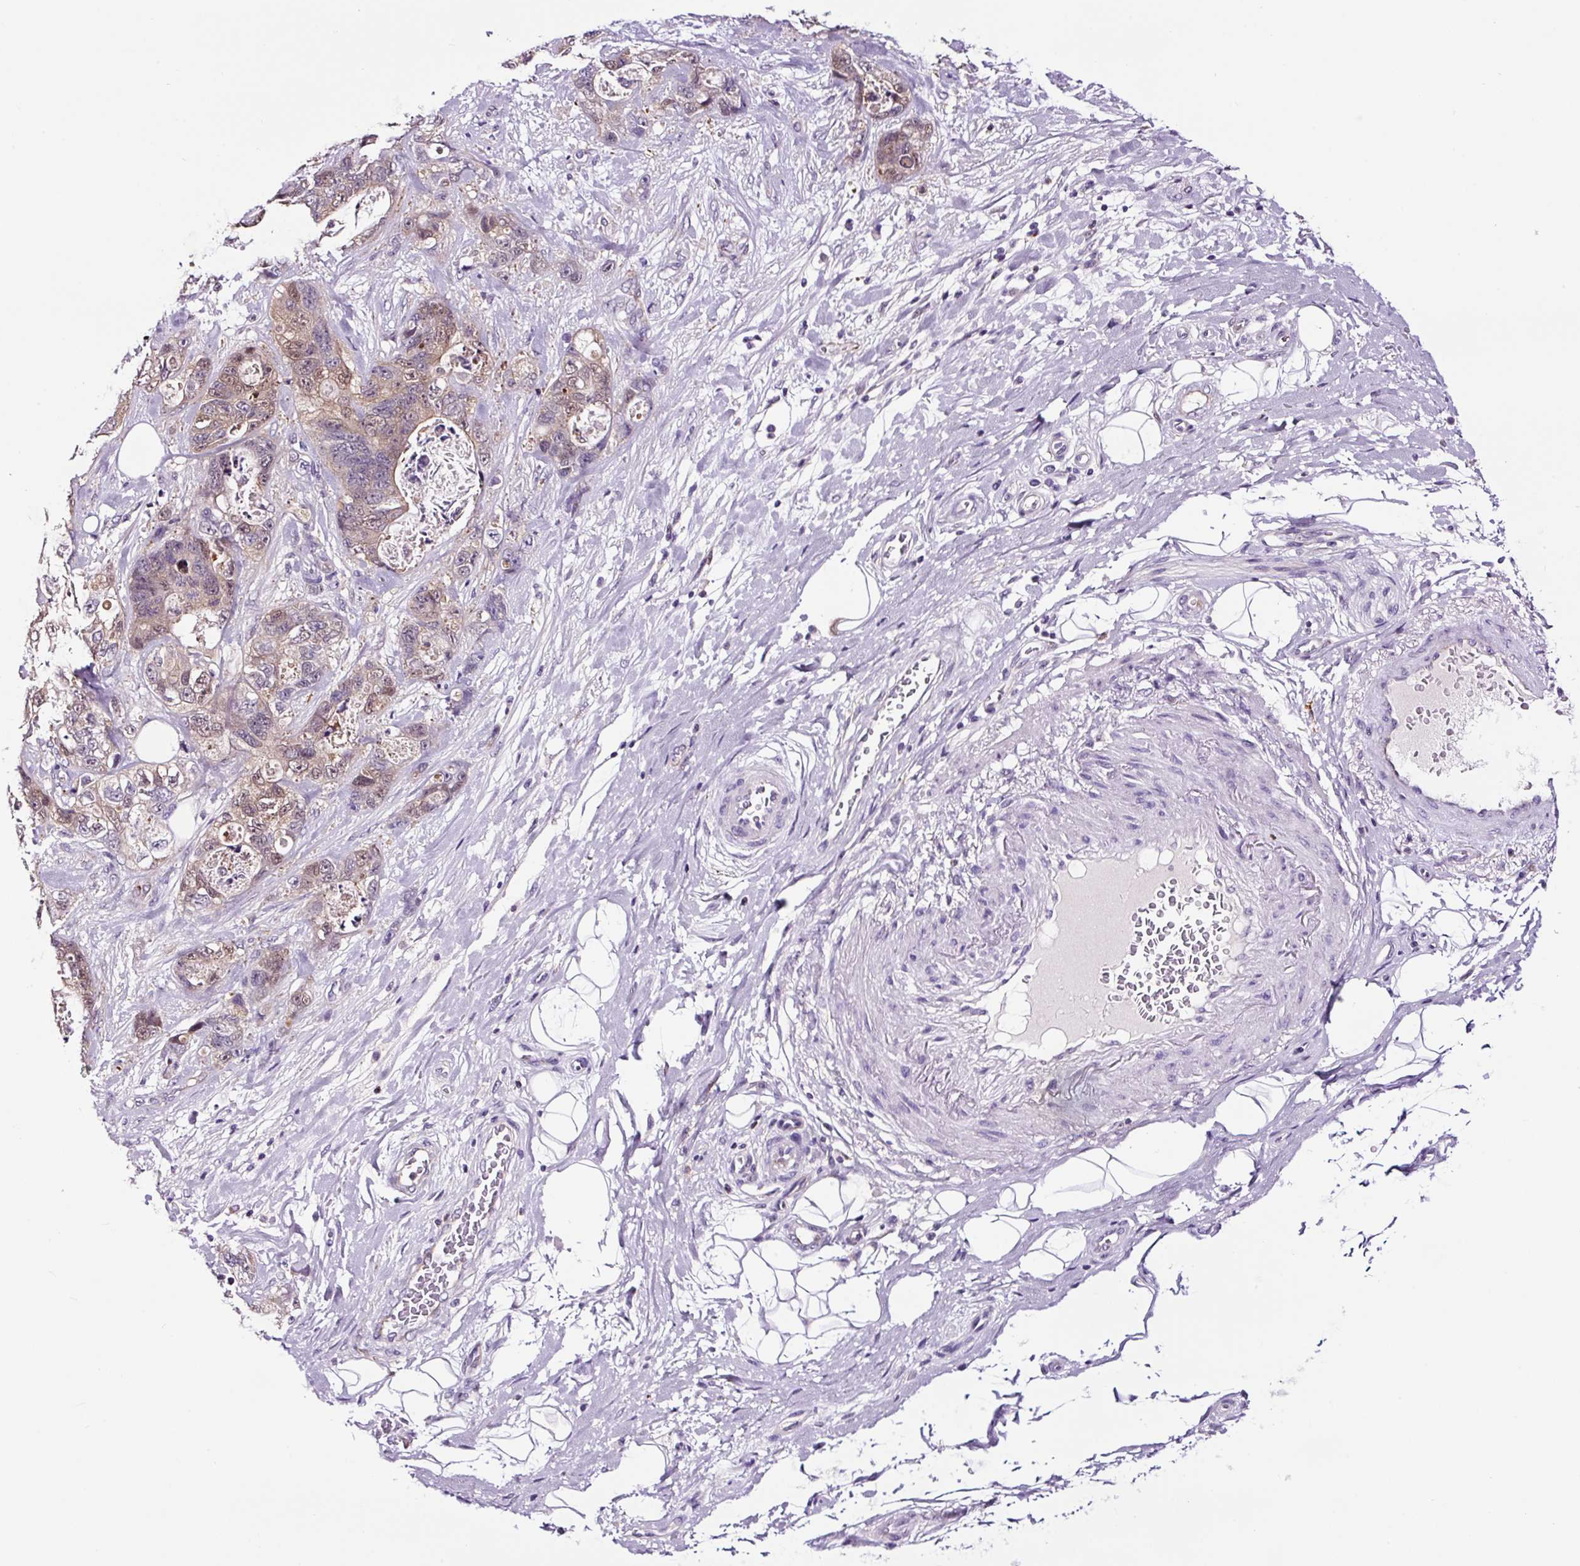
{"staining": {"intensity": "weak", "quantity": "25%-75%", "location": "cytoplasmic/membranous,nuclear"}, "tissue": "stomach cancer", "cell_type": "Tumor cells", "image_type": "cancer", "snomed": [{"axis": "morphology", "description": "Normal tissue, NOS"}, {"axis": "morphology", "description": "Adenocarcinoma, NOS"}, {"axis": "topography", "description": "Stomach"}], "caption": "Stomach cancer (adenocarcinoma) tissue shows weak cytoplasmic/membranous and nuclear expression in about 25%-75% of tumor cells Ihc stains the protein of interest in brown and the nuclei are stained blue.", "gene": "TAFA3", "patient": {"sex": "female", "age": 89}}